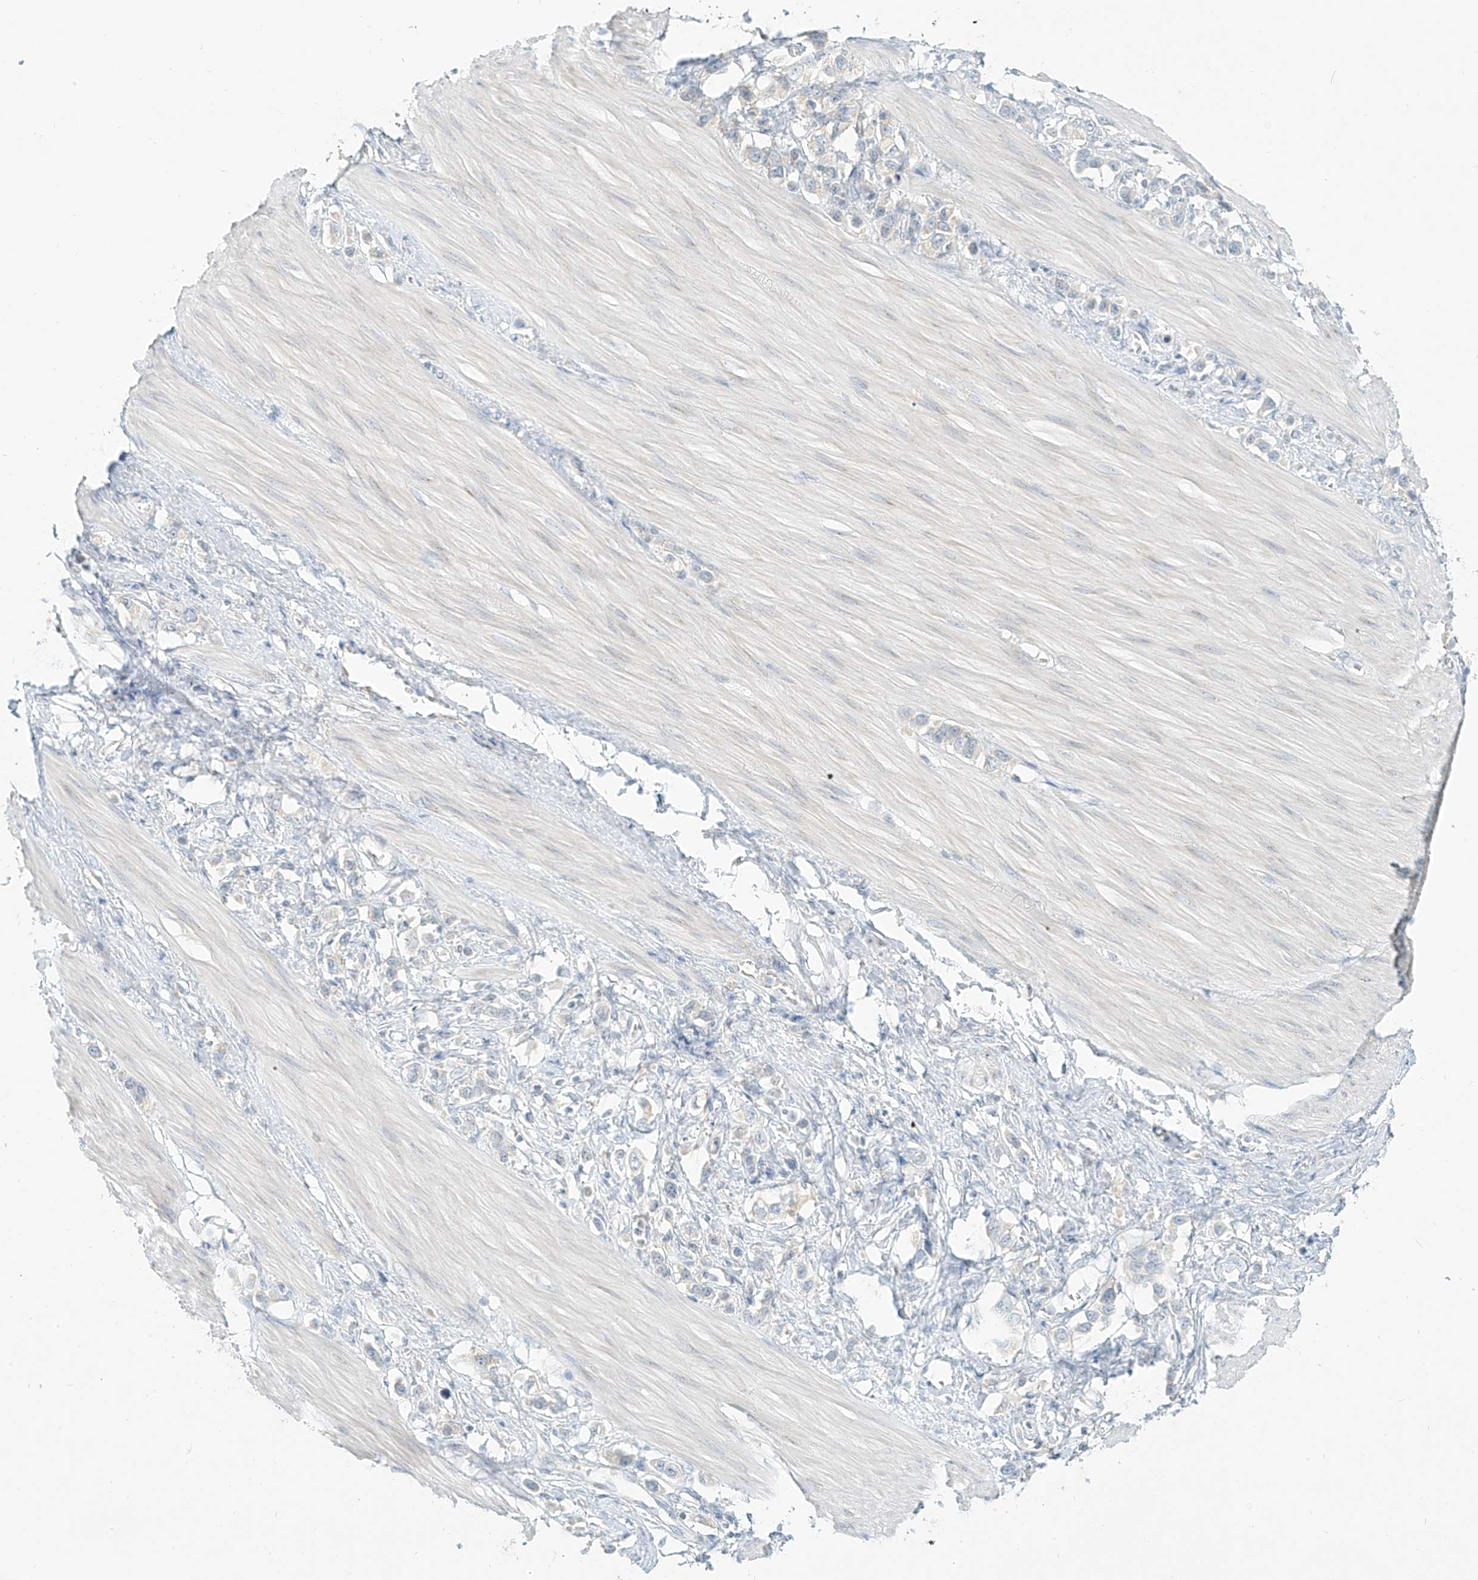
{"staining": {"intensity": "negative", "quantity": "none", "location": "none"}, "tissue": "stomach cancer", "cell_type": "Tumor cells", "image_type": "cancer", "snomed": [{"axis": "morphology", "description": "Adenocarcinoma, NOS"}, {"axis": "topography", "description": "Stomach"}], "caption": "High power microscopy image of an IHC photomicrograph of stomach cancer, revealing no significant expression in tumor cells.", "gene": "C2orf42", "patient": {"sex": "female", "age": 65}}